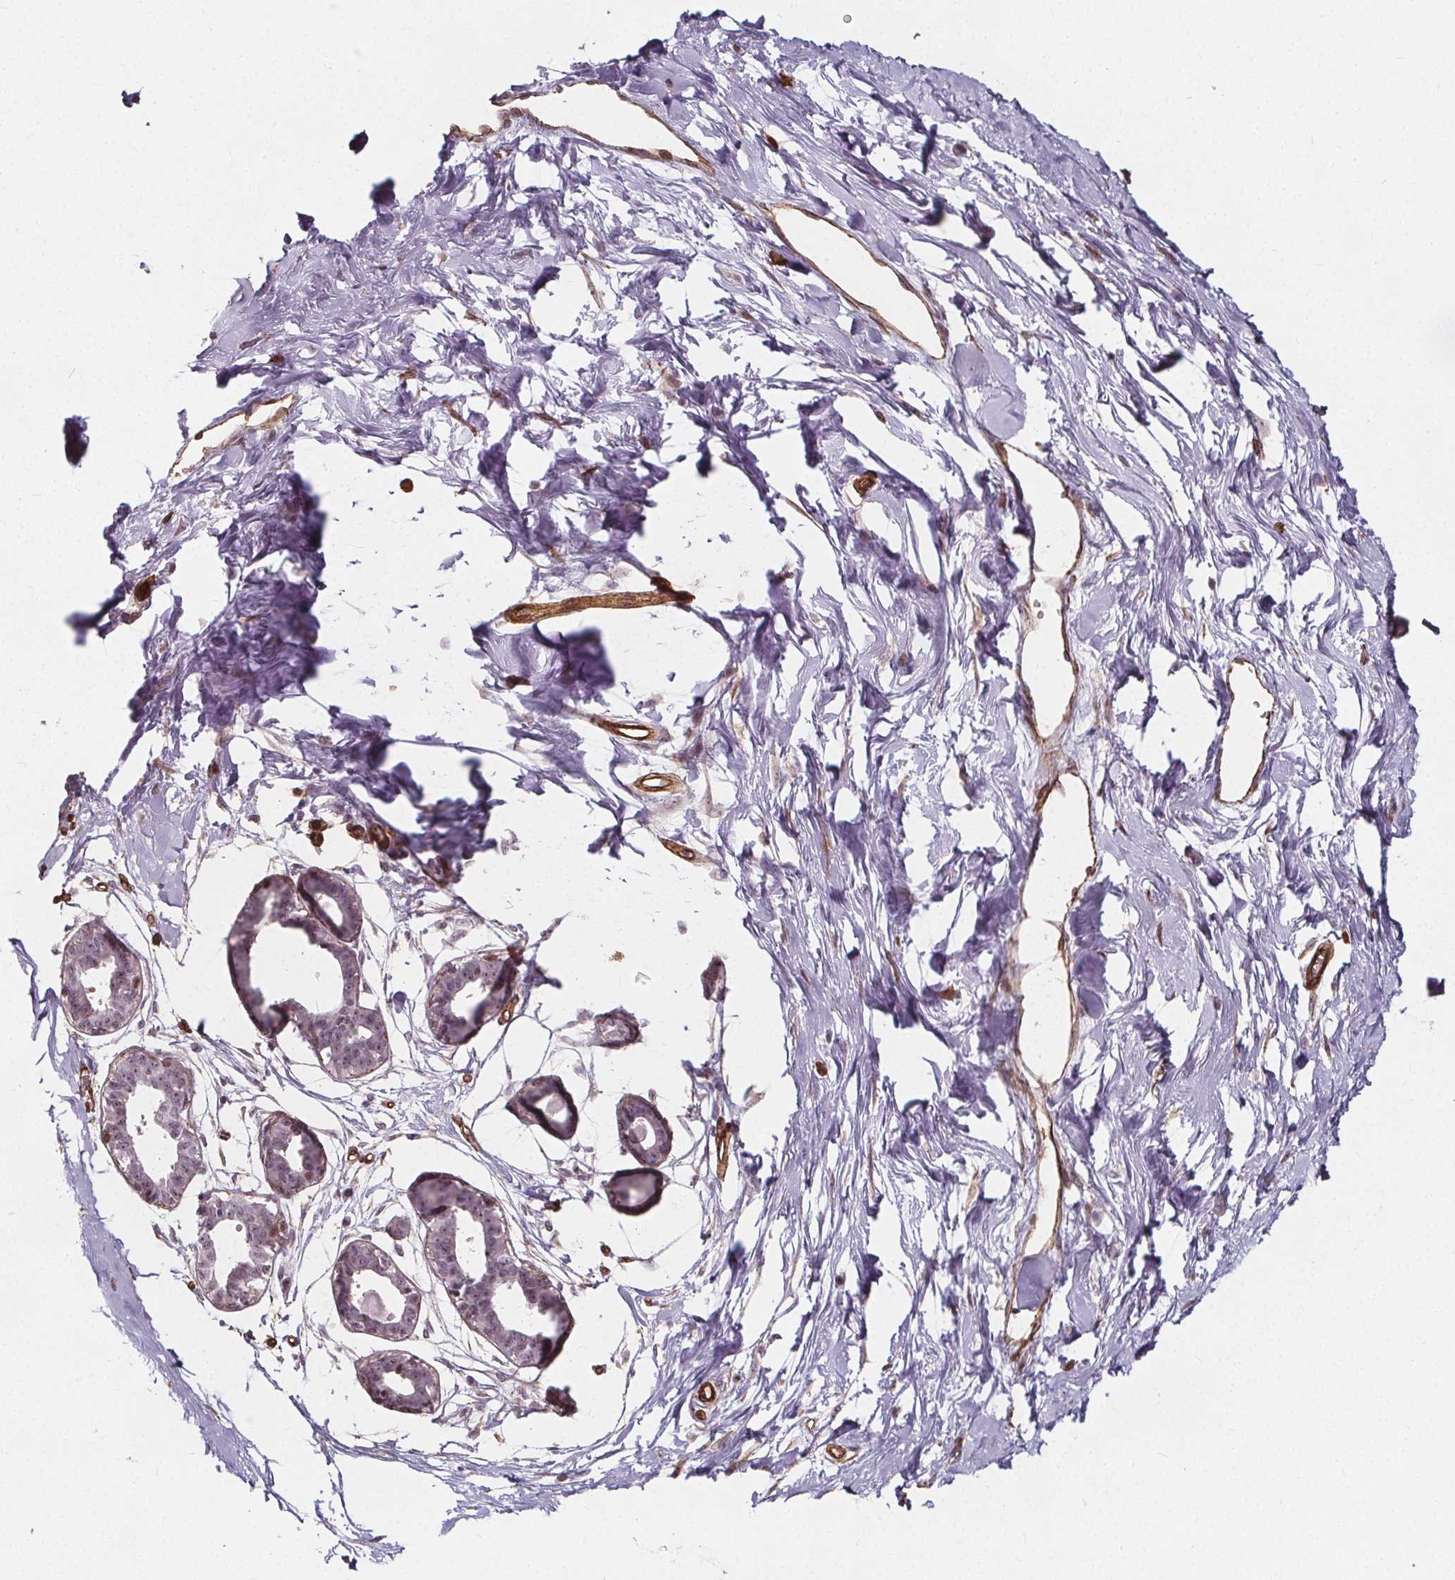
{"staining": {"intensity": "strong", "quantity": ">75%", "location": "cytoplasmic/membranous"}, "tissue": "breast", "cell_type": "Adipocytes", "image_type": "normal", "snomed": [{"axis": "morphology", "description": "Normal tissue, NOS"}, {"axis": "topography", "description": "Breast"}], "caption": "Adipocytes demonstrate strong cytoplasmic/membranous staining in approximately >75% of cells in benign breast.", "gene": "HAS1", "patient": {"sex": "female", "age": 45}}